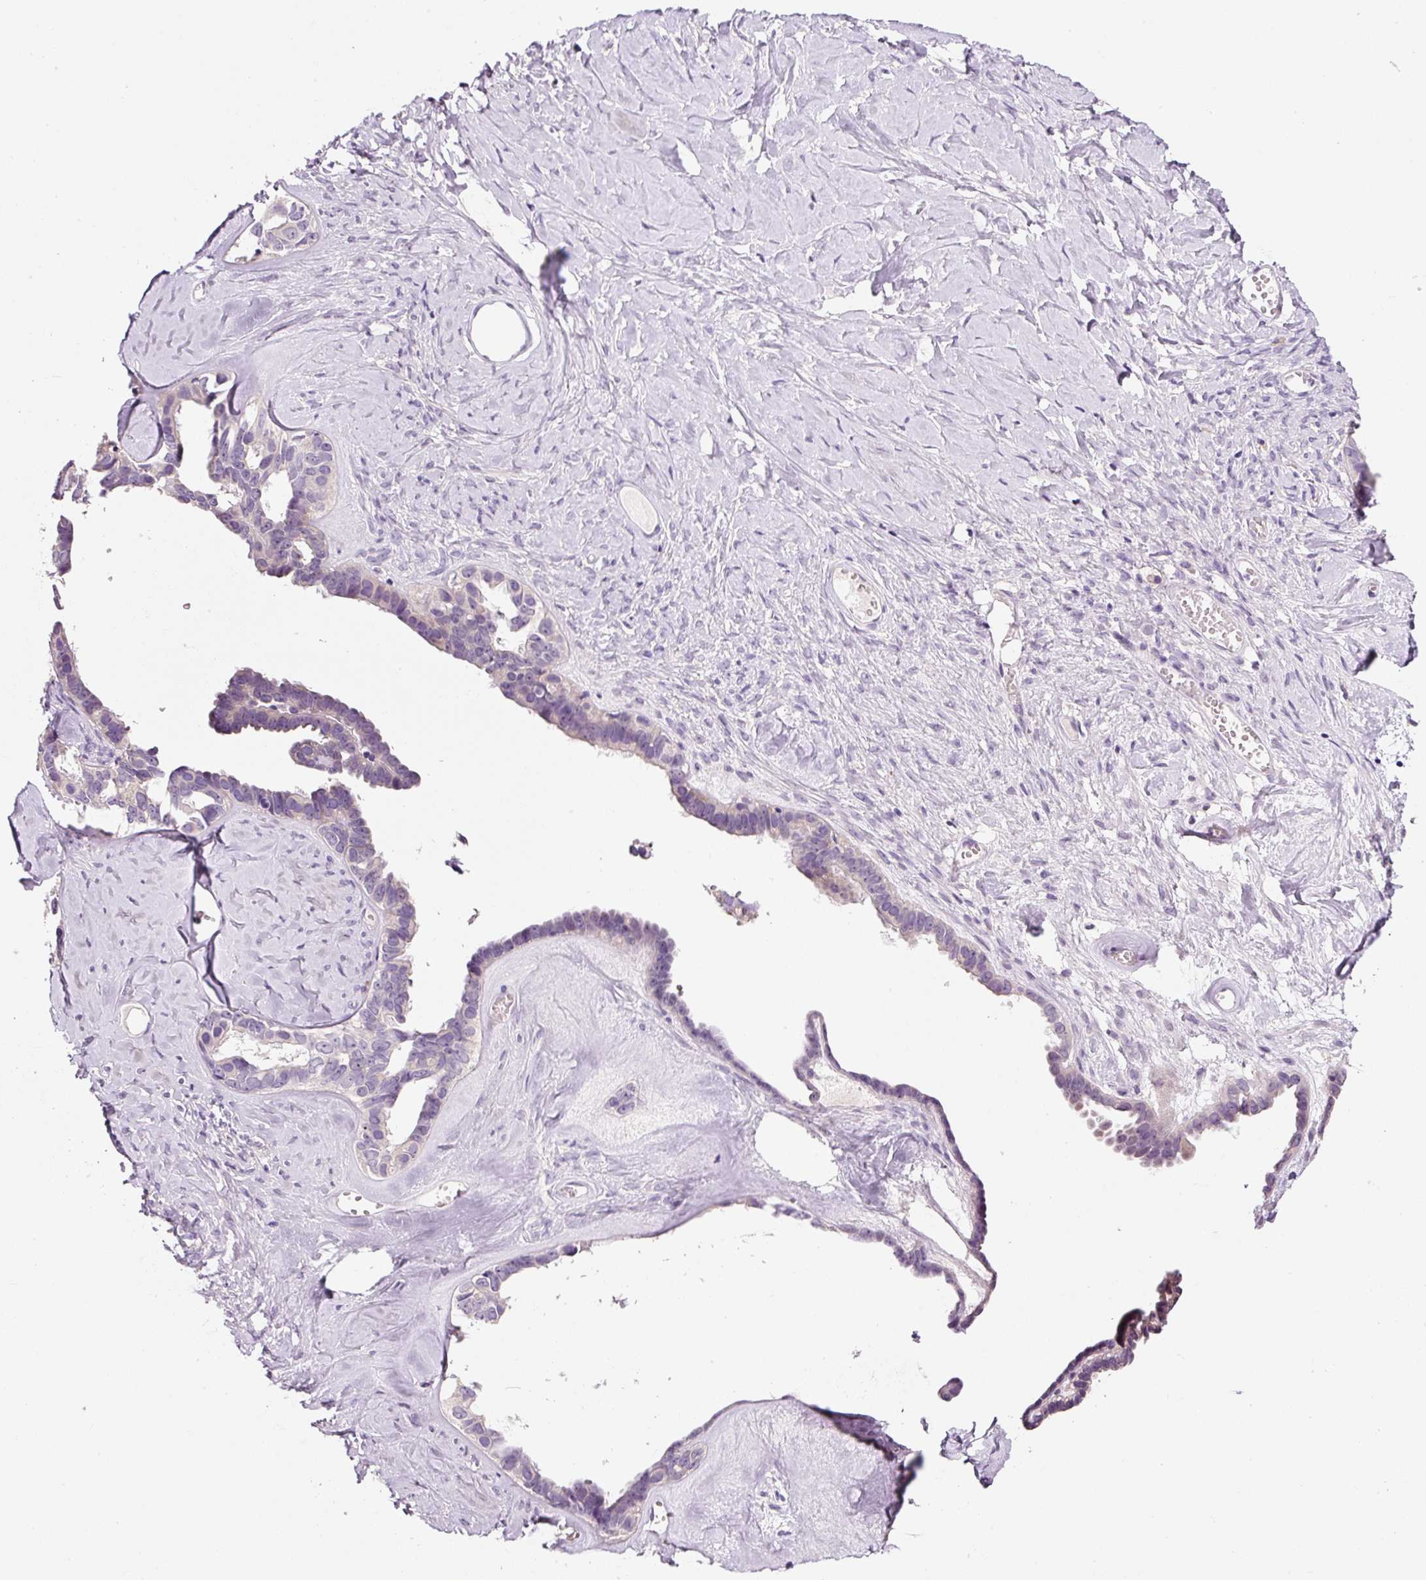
{"staining": {"intensity": "negative", "quantity": "none", "location": "none"}, "tissue": "ovarian cancer", "cell_type": "Tumor cells", "image_type": "cancer", "snomed": [{"axis": "morphology", "description": "Cystadenocarcinoma, serous, NOS"}, {"axis": "topography", "description": "Ovary"}], "caption": "This is an immunohistochemistry (IHC) image of ovarian cancer (serous cystadenocarcinoma). There is no positivity in tumor cells.", "gene": "TENT5C", "patient": {"sex": "female", "age": 69}}